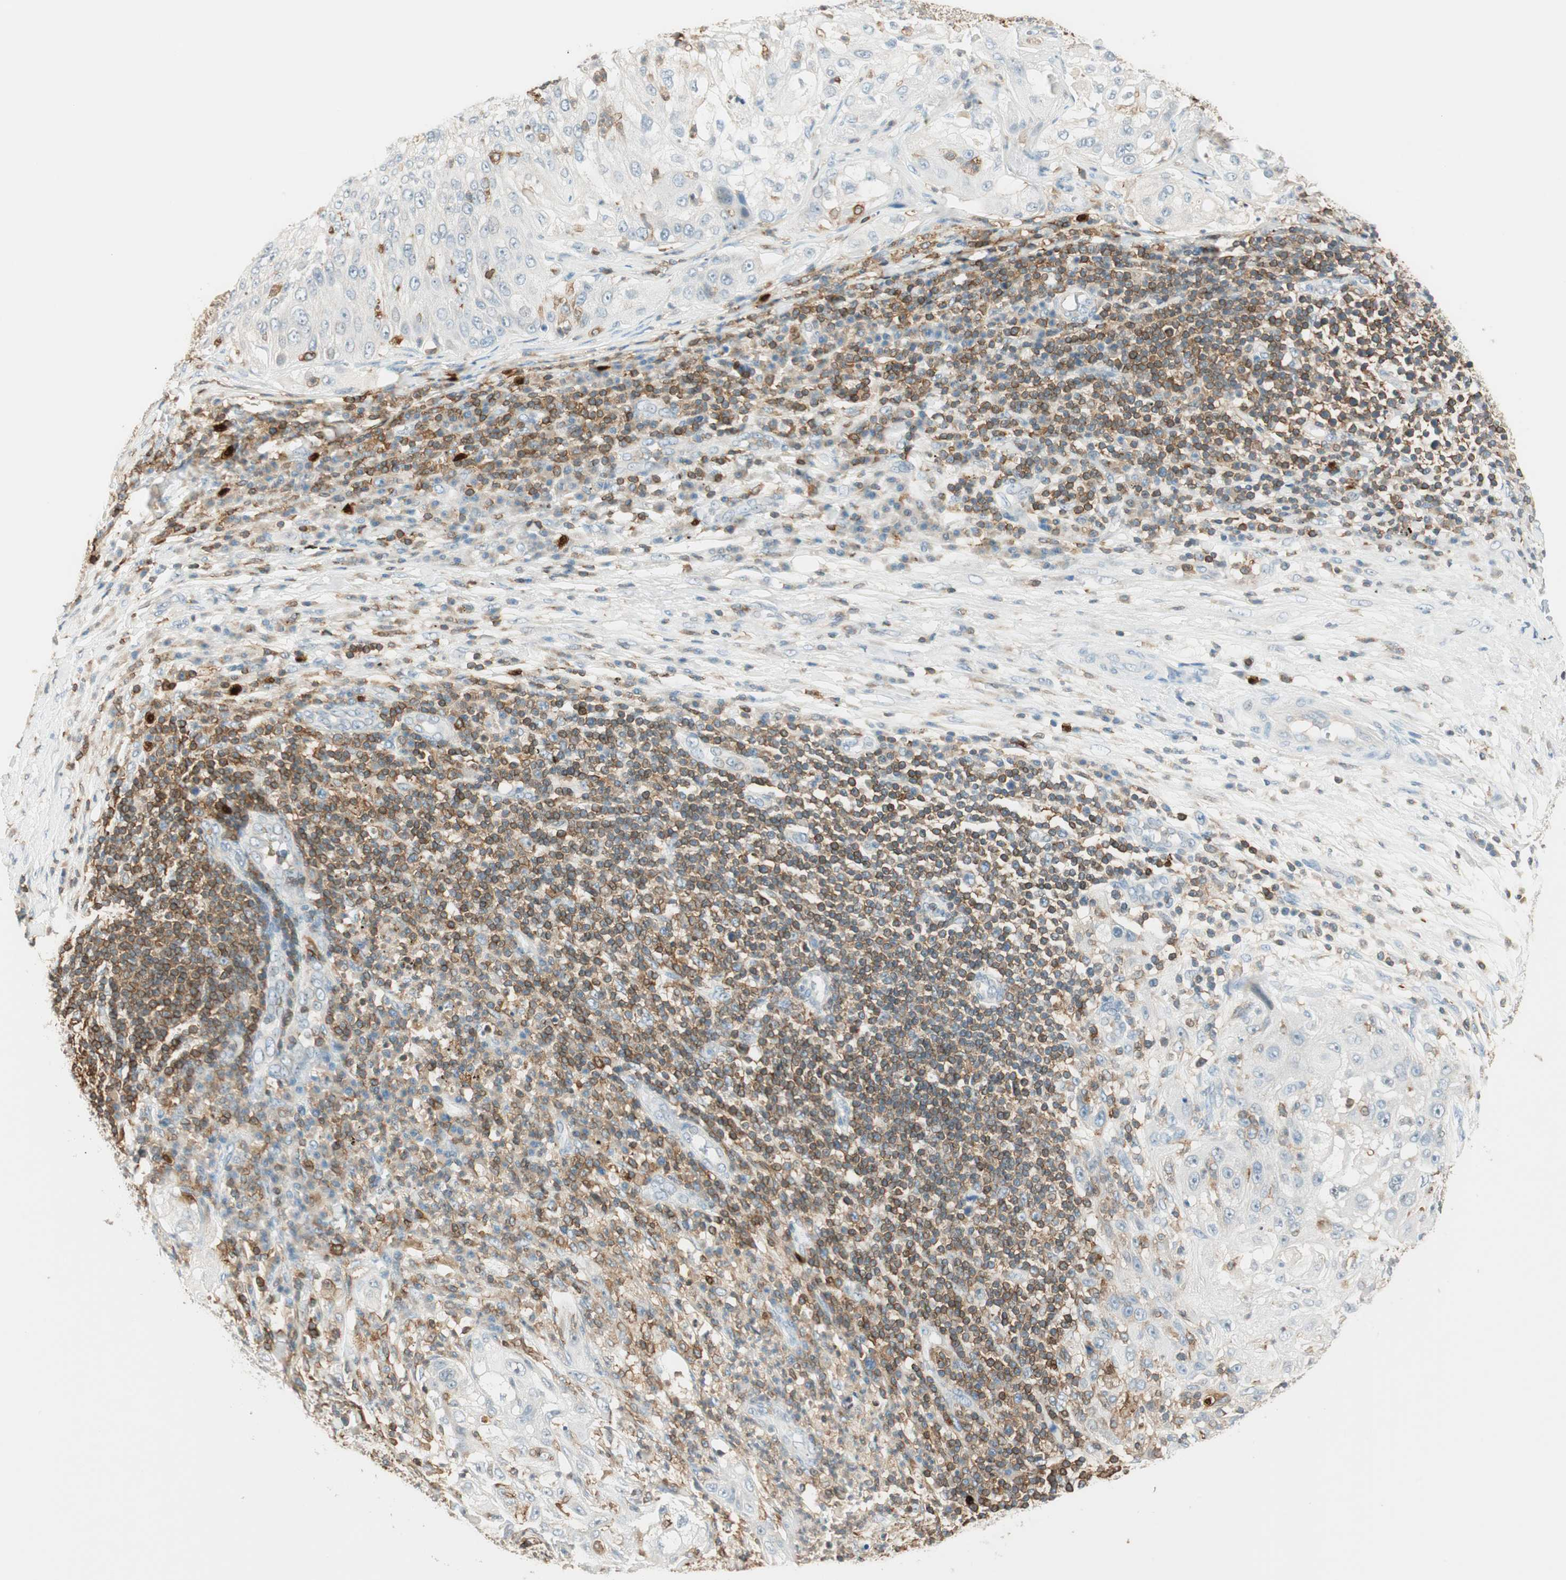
{"staining": {"intensity": "moderate", "quantity": "<25%", "location": "cytoplasmic/membranous"}, "tissue": "lung cancer", "cell_type": "Tumor cells", "image_type": "cancer", "snomed": [{"axis": "morphology", "description": "Inflammation, NOS"}, {"axis": "morphology", "description": "Squamous cell carcinoma, NOS"}, {"axis": "topography", "description": "Lymph node"}, {"axis": "topography", "description": "Soft tissue"}, {"axis": "topography", "description": "Lung"}], "caption": "Squamous cell carcinoma (lung) stained with a protein marker reveals moderate staining in tumor cells.", "gene": "HPGD", "patient": {"sex": "male", "age": 66}}